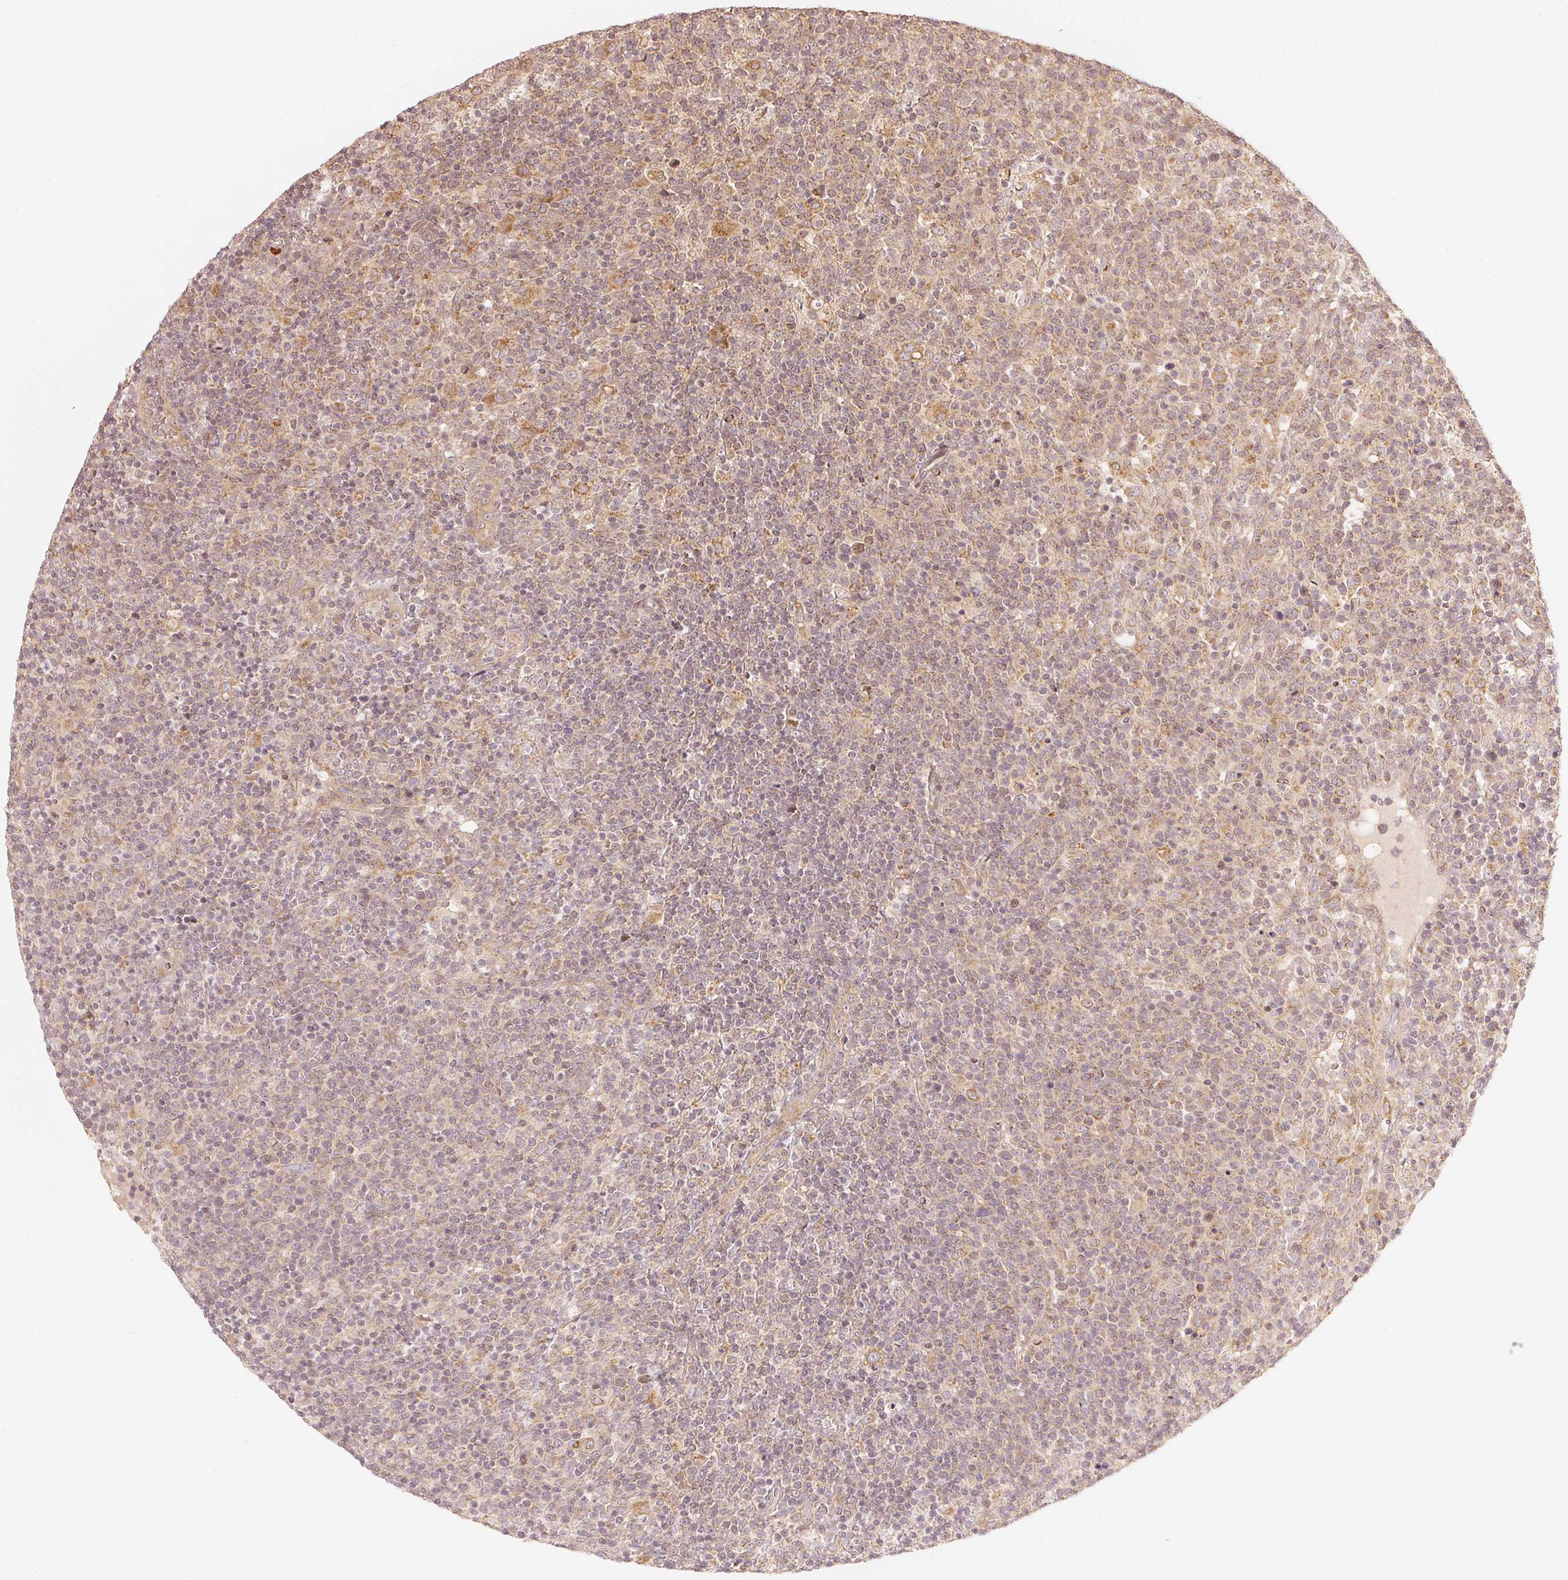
{"staining": {"intensity": "weak", "quantity": ">75%", "location": "cytoplasmic/membranous"}, "tissue": "lymphoma", "cell_type": "Tumor cells", "image_type": "cancer", "snomed": [{"axis": "morphology", "description": "Malignant lymphoma, non-Hodgkin's type, High grade"}, {"axis": "topography", "description": "Lymph node"}], "caption": "Tumor cells demonstrate weak cytoplasmic/membranous staining in approximately >75% of cells in lymphoma. The staining was performed using DAB, with brown indicating positive protein expression. Nuclei are stained blue with hematoxylin.", "gene": "WDR54", "patient": {"sex": "male", "age": 61}}